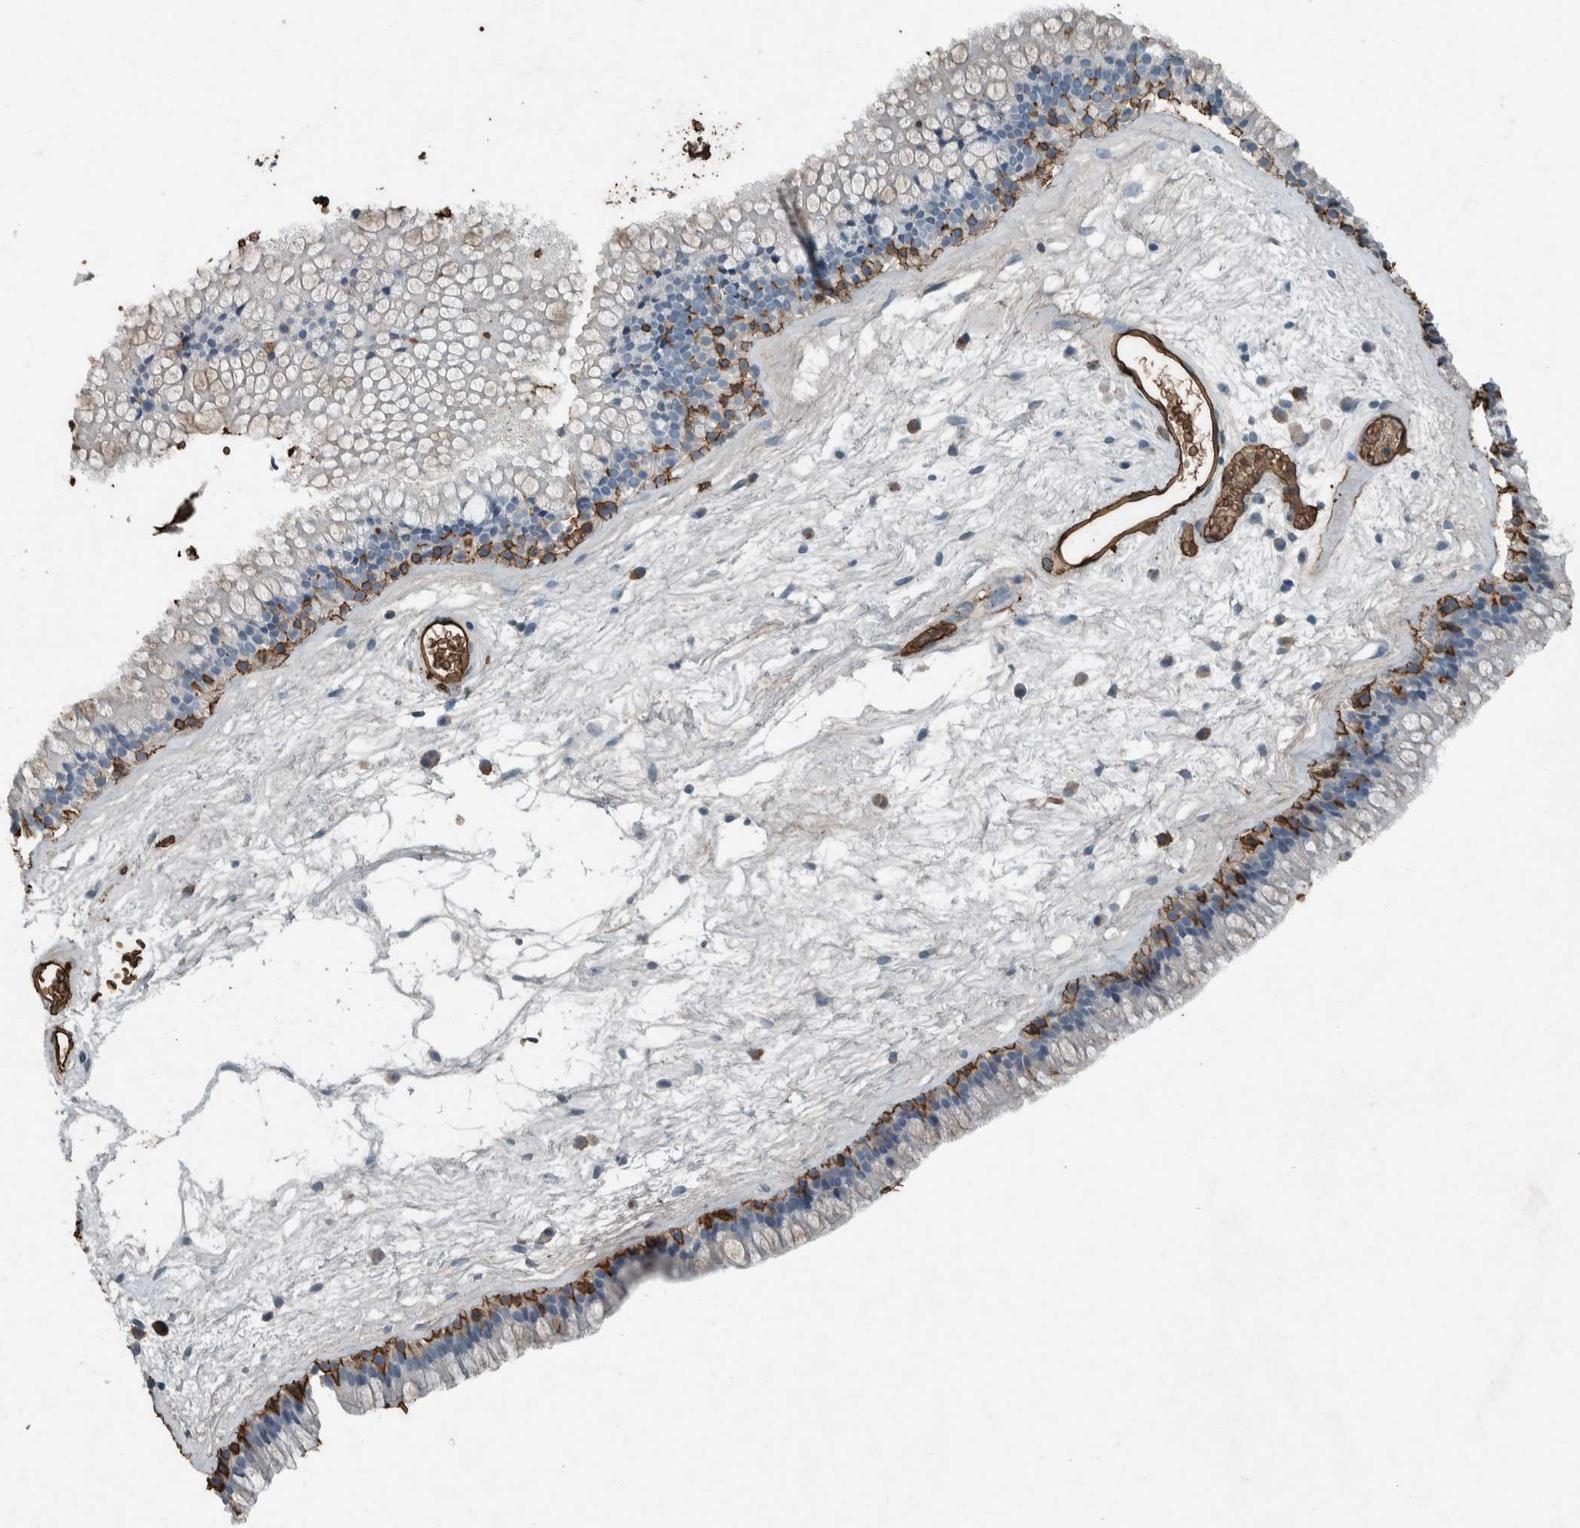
{"staining": {"intensity": "moderate", "quantity": "25%-75%", "location": "cytoplasmic/membranous"}, "tissue": "nasopharynx", "cell_type": "Respiratory epithelial cells", "image_type": "normal", "snomed": [{"axis": "morphology", "description": "Normal tissue, NOS"}, {"axis": "morphology", "description": "Inflammation, NOS"}, {"axis": "topography", "description": "Nasopharynx"}], "caption": "Moderate cytoplasmic/membranous expression for a protein is identified in about 25%-75% of respiratory epithelial cells of normal nasopharynx using immunohistochemistry (IHC).", "gene": "LBP", "patient": {"sex": "male", "age": 48}}